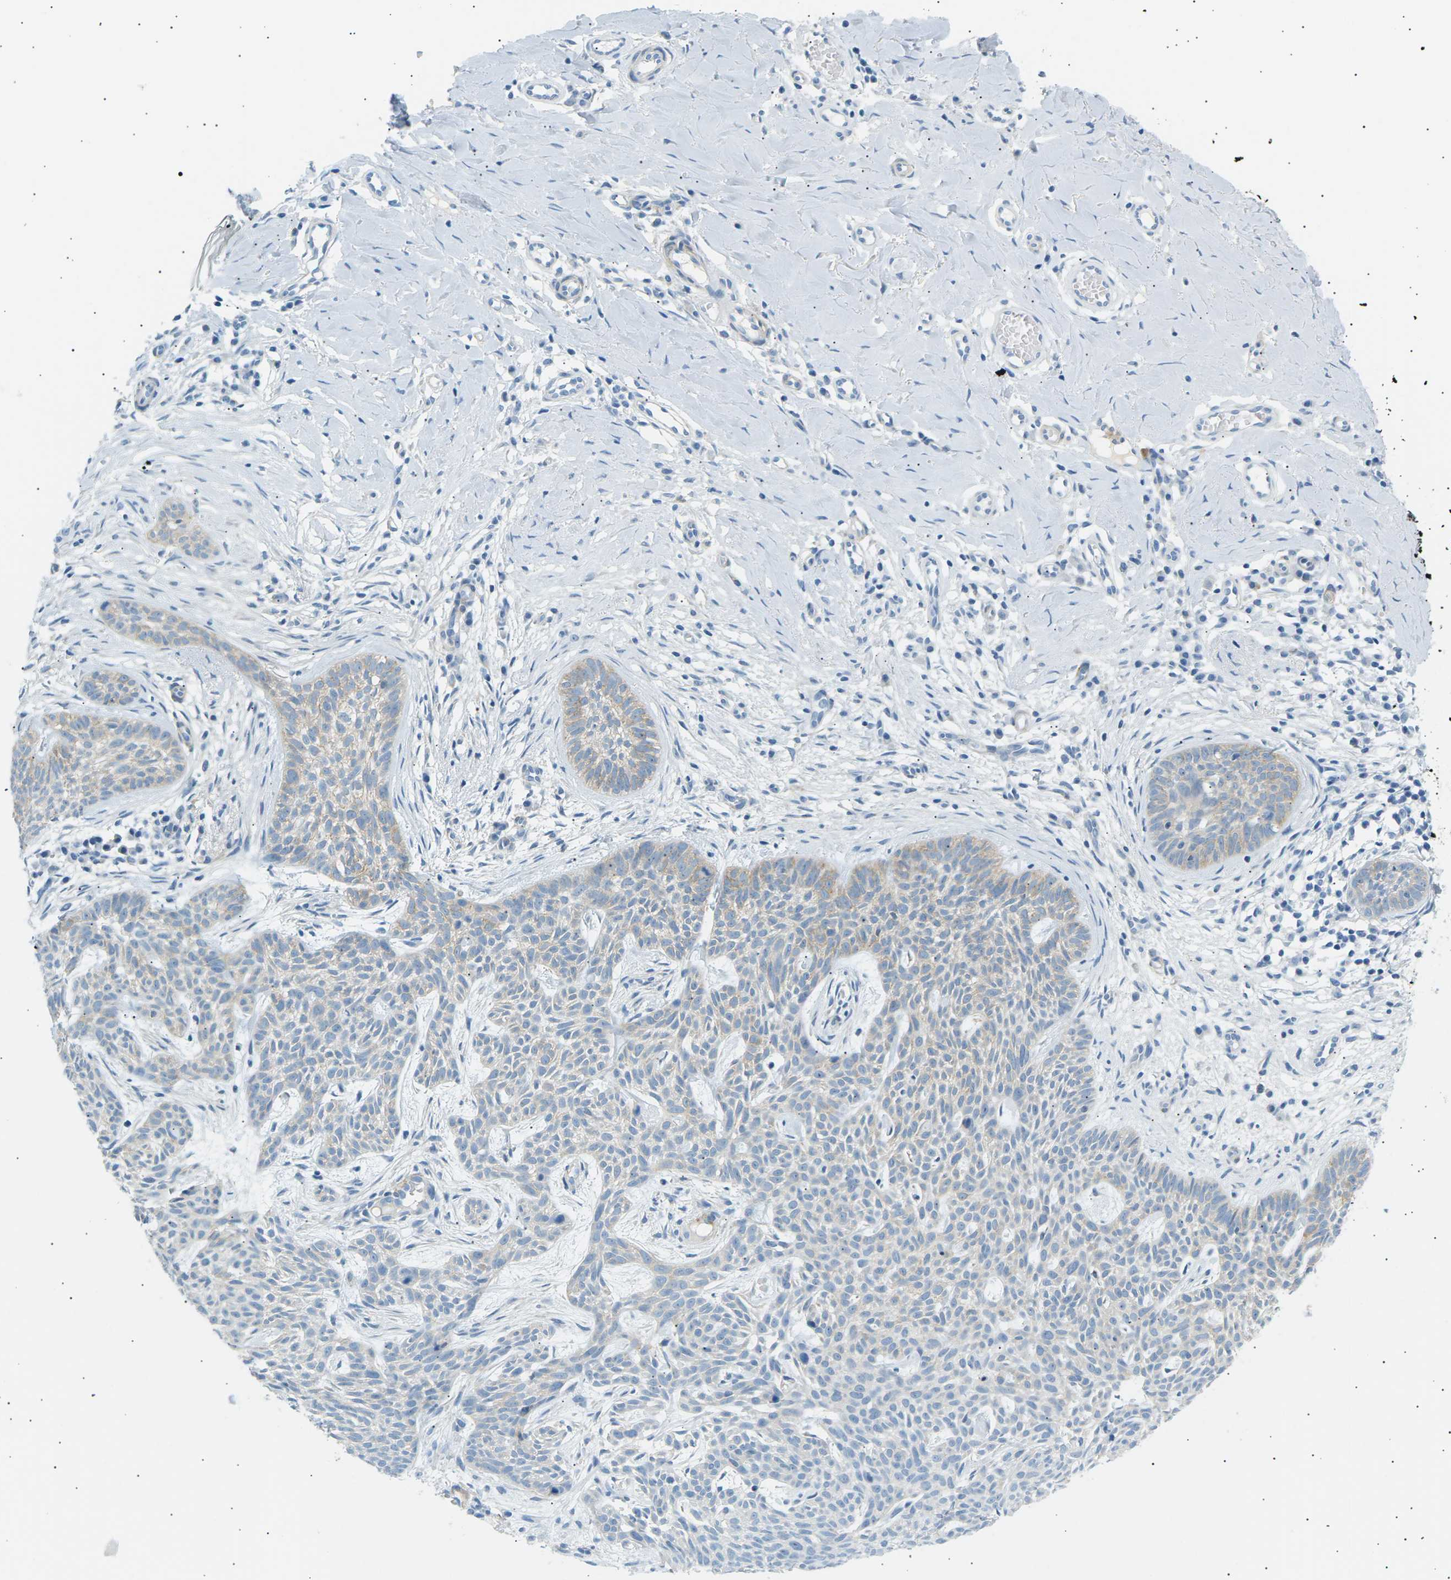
{"staining": {"intensity": "weak", "quantity": "25%-75%", "location": "cytoplasmic/membranous"}, "tissue": "skin cancer", "cell_type": "Tumor cells", "image_type": "cancer", "snomed": [{"axis": "morphology", "description": "Basal cell carcinoma"}, {"axis": "topography", "description": "Skin"}], "caption": "Immunohistochemistry (IHC) (DAB (3,3'-diaminobenzidine)) staining of basal cell carcinoma (skin) reveals weak cytoplasmic/membranous protein staining in about 25%-75% of tumor cells.", "gene": "SEPTIN5", "patient": {"sex": "female", "age": 59}}